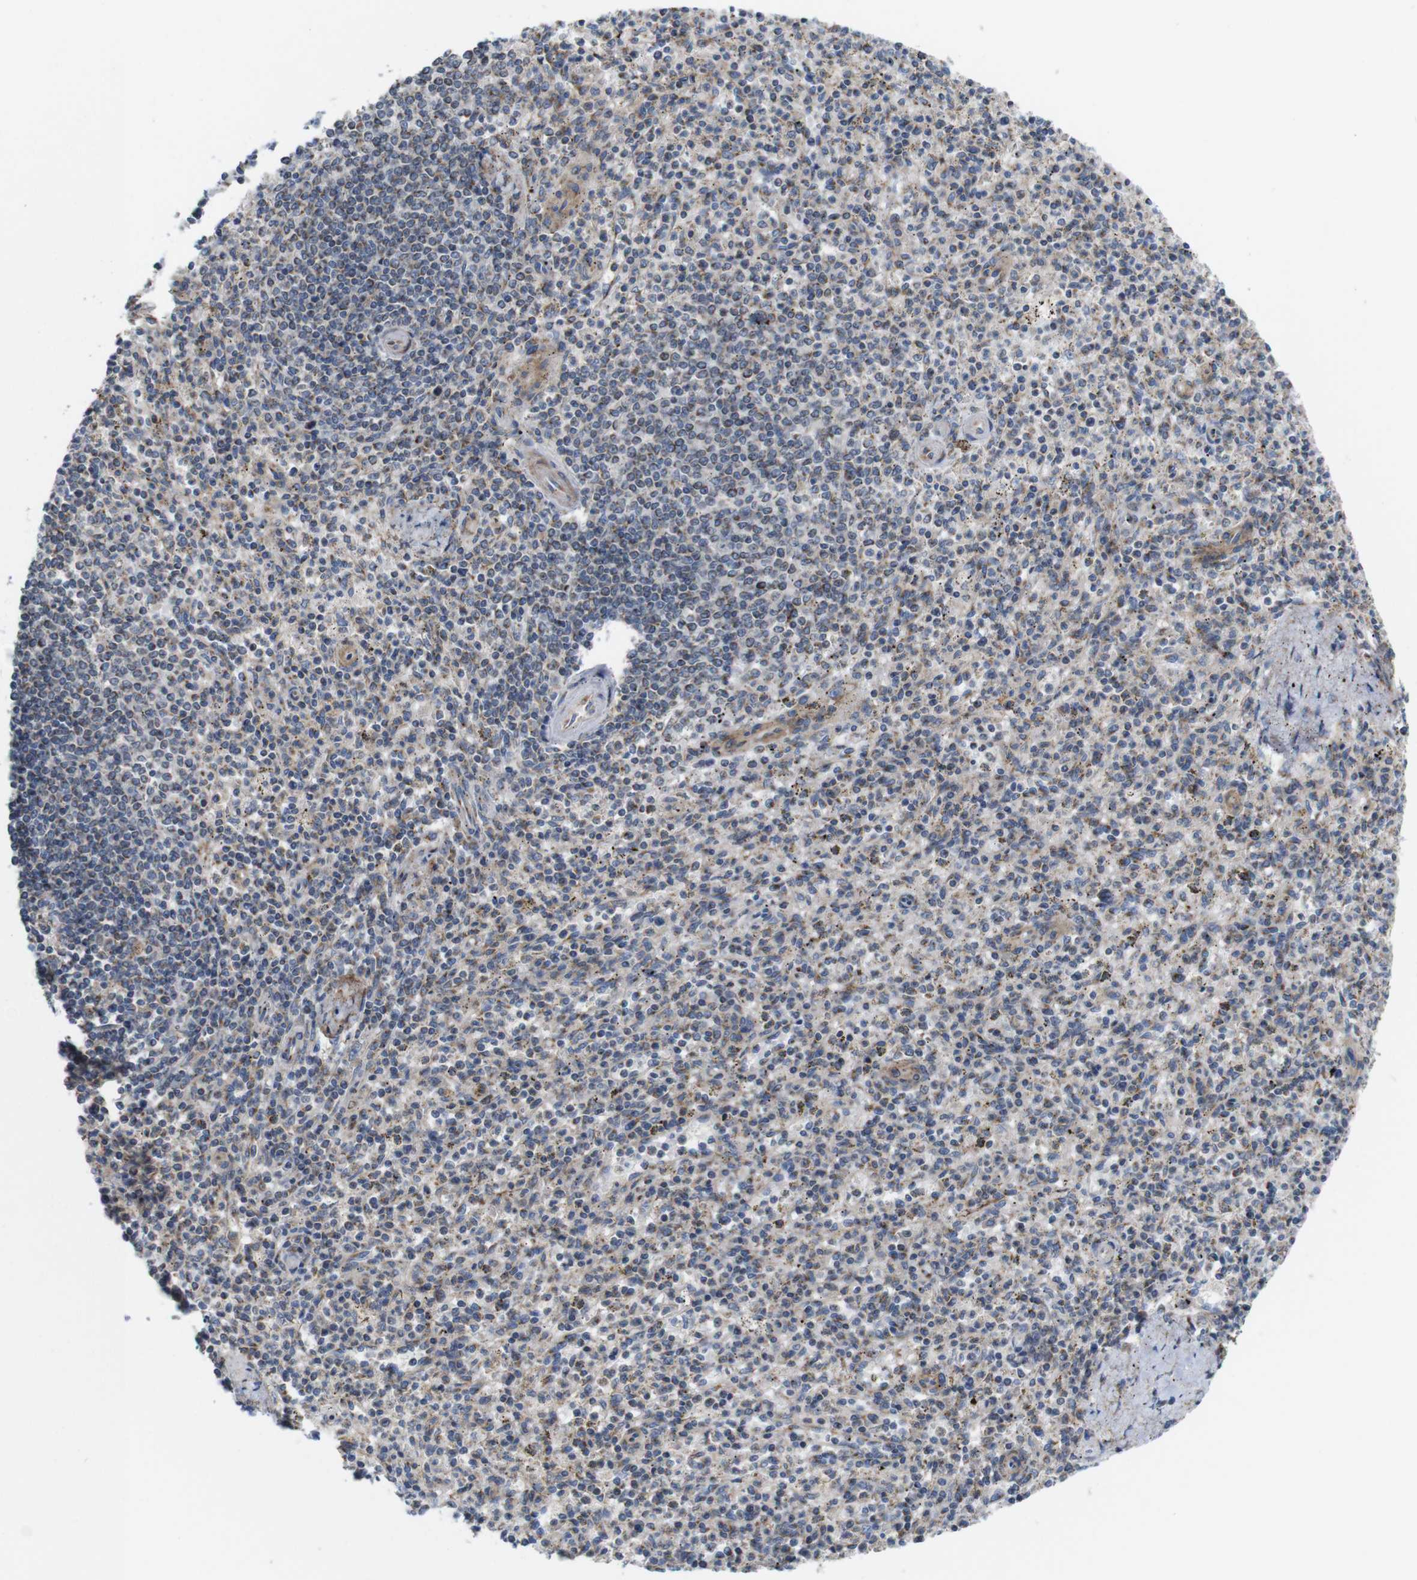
{"staining": {"intensity": "weak", "quantity": ">75%", "location": "cytoplasmic/membranous"}, "tissue": "spleen", "cell_type": "Cells in red pulp", "image_type": "normal", "snomed": [{"axis": "morphology", "description": "Normal tissue, NOS"}, {"axis": "topography", "description": "Spleen"}], "caption": "Protein staining by IHC exhibits weak cytoplasmic/membranous staining in approximately >75% of cells in red pulp in benign spleen.", "gene": "EFCAB14", "patient": {"sex": "male", "age": 72}}